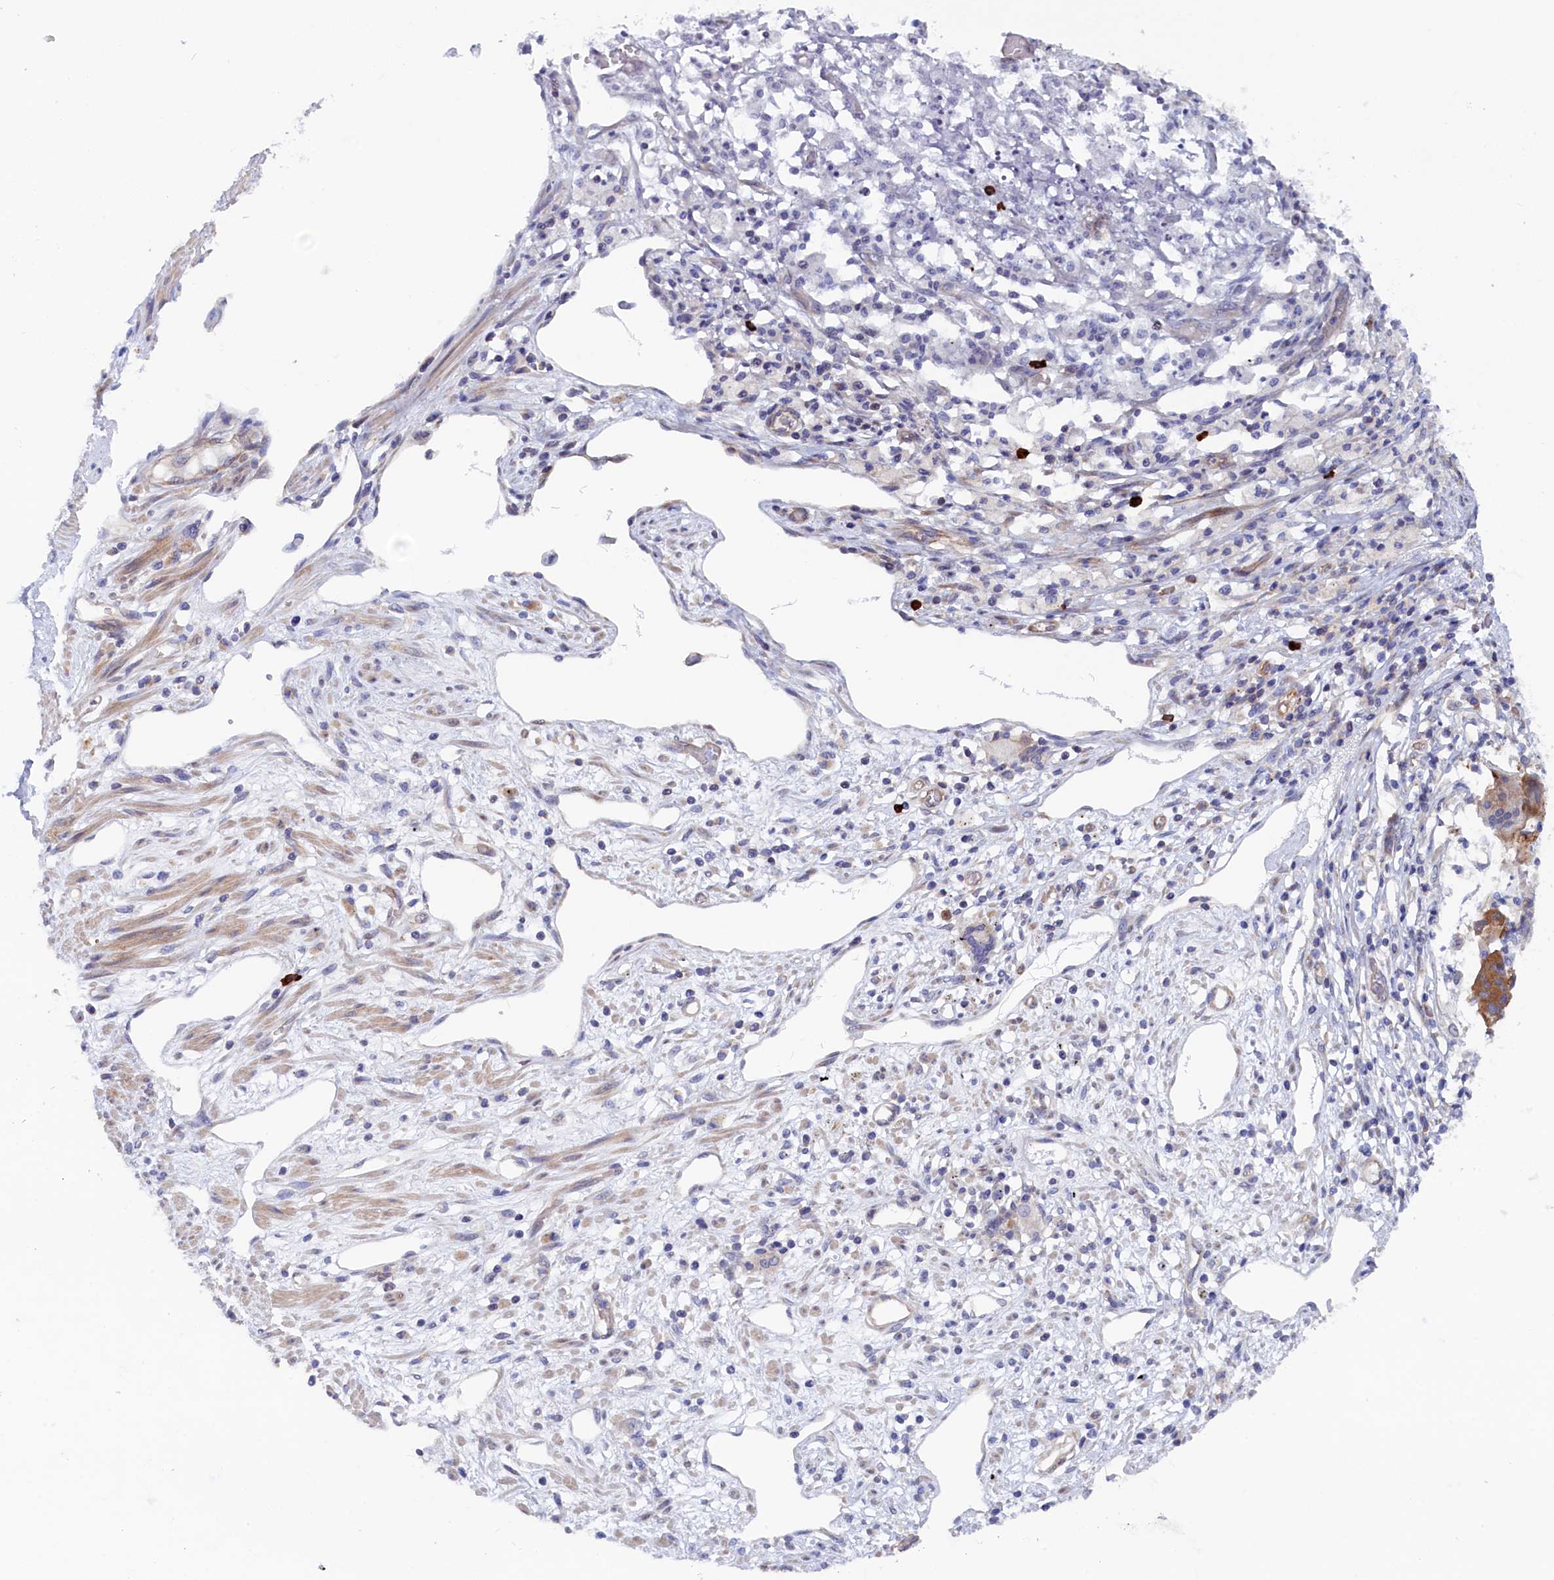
{"staining": {"intensity": "negative", "quantity": "none", "location": "none"}, "tissue": "stomach cancer", "cell_type": "Tumor cells", "image_type": "cancer", "snomed": [{"axis": "morphology", "description": "Adenocarcinoma, NOS"}, {"axis": "morphology", "description": "Adenocarcinoma, High grade"}, {"axis": "topography", "description": "Stomach, upper"}, {"axis": "topography", "description": "Stomach, lower"}], "caption": "An image of human stomach cancer is negative for staining in tumor cells. (Brightfield microscopy of DAB (3,3'-diaminobenzidine) immunohistochemistry at high magnification).", "gene": "JPT2", "patient": {"sex": "female", "age": 65}}